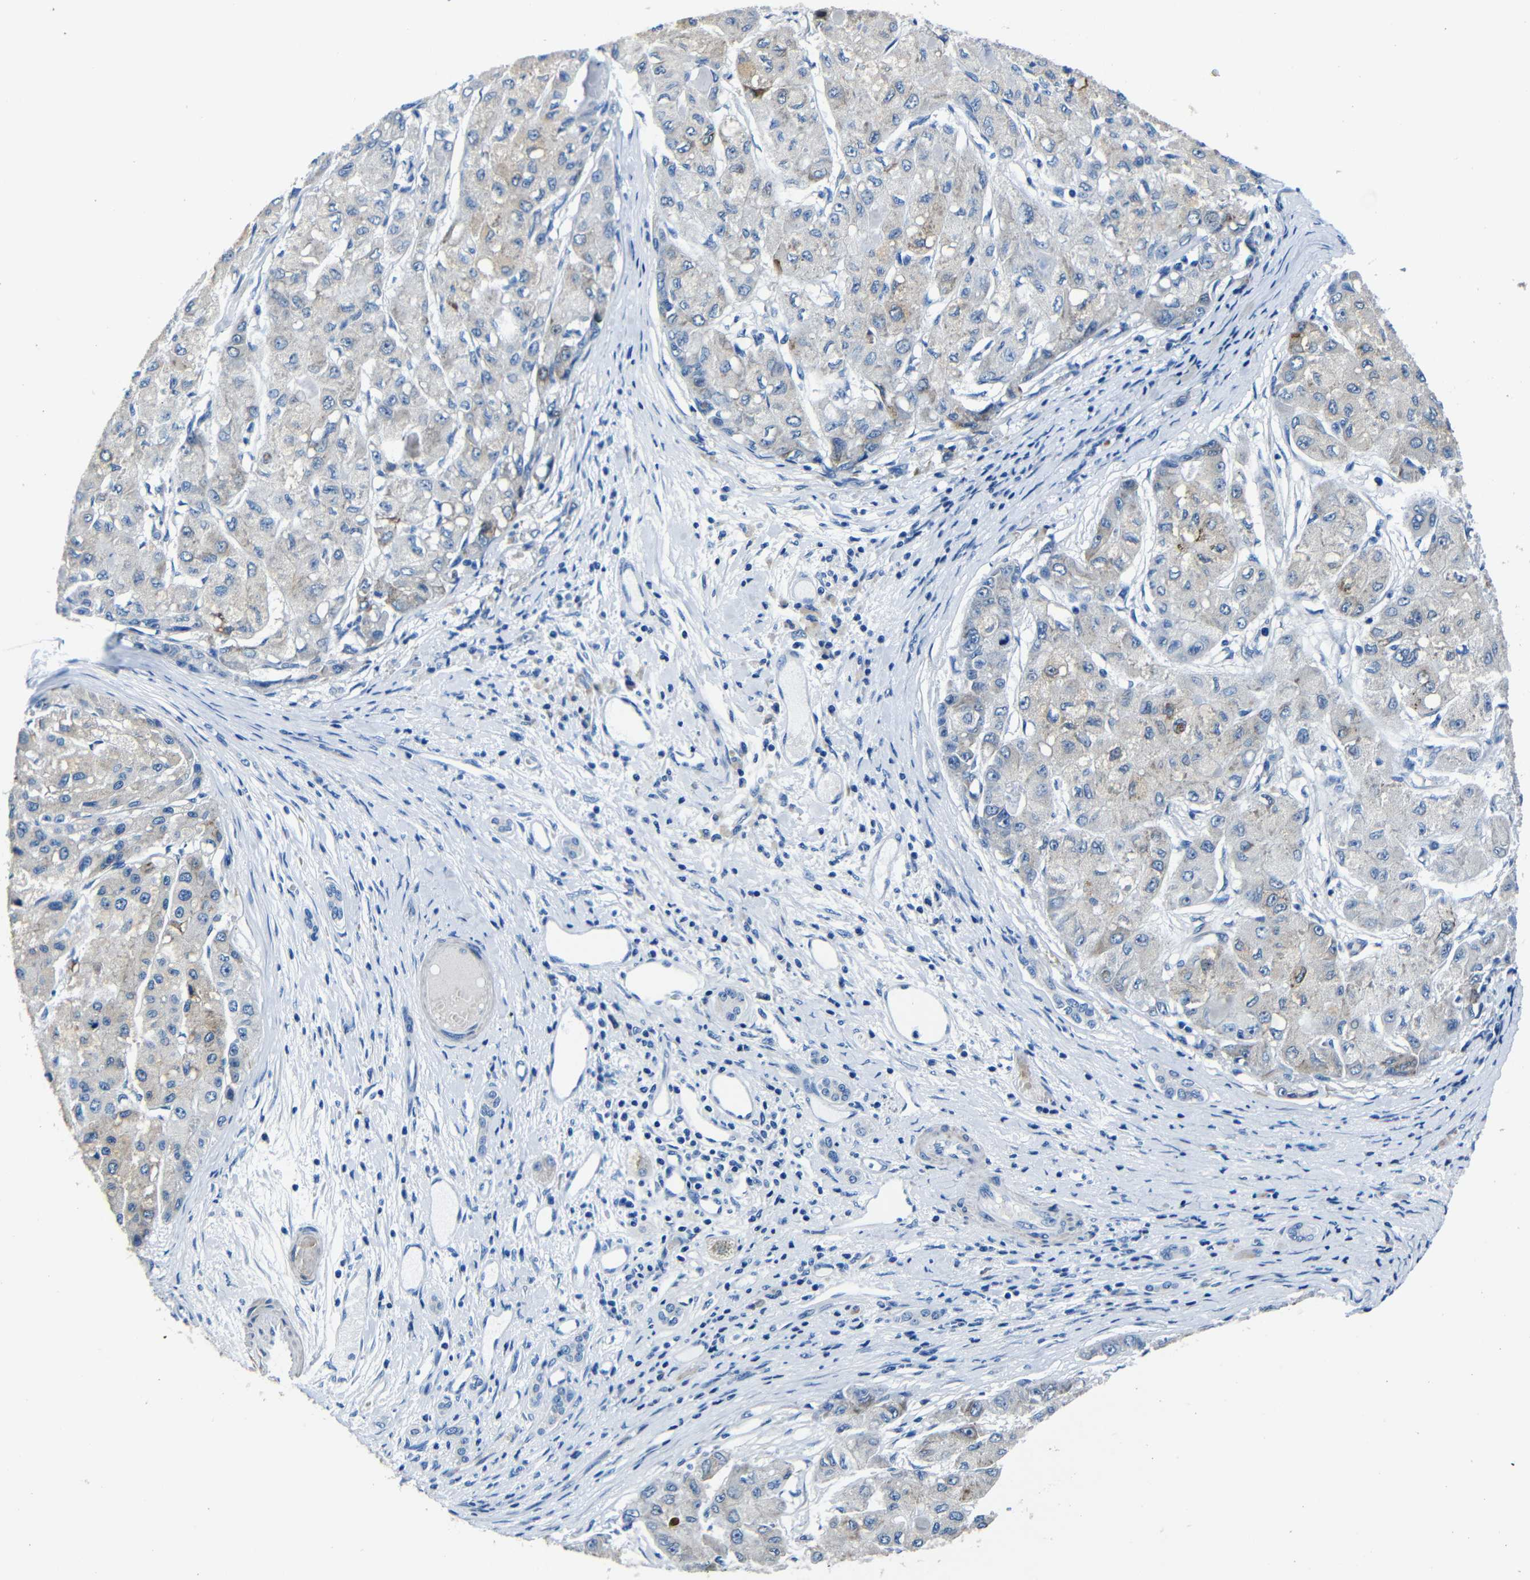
{"staining": {"intensity": "weak", "quantity": "25%-75%", "location": "cytoplasmic/membranous"}, "tissue": "liver cancer", "cell_type": "Tumor cells", "image_type": "cancer", "snomed": [{"axis": "morphology", "description": "Carcinoma, Hepatocellular, NOS"}, {"axis": "topography", "description": "Liver"}], "caption": "The photomicrograph displays a brown stain indicating the presence of a protein in the cytoplasmic/membranous of tumor cells in liver cancer. Ihc stains the protein of interest in brown and the nuclei are stained blue.", "gene": "TNFAIP1", "patient": {"sex": "male", "age": 80}}